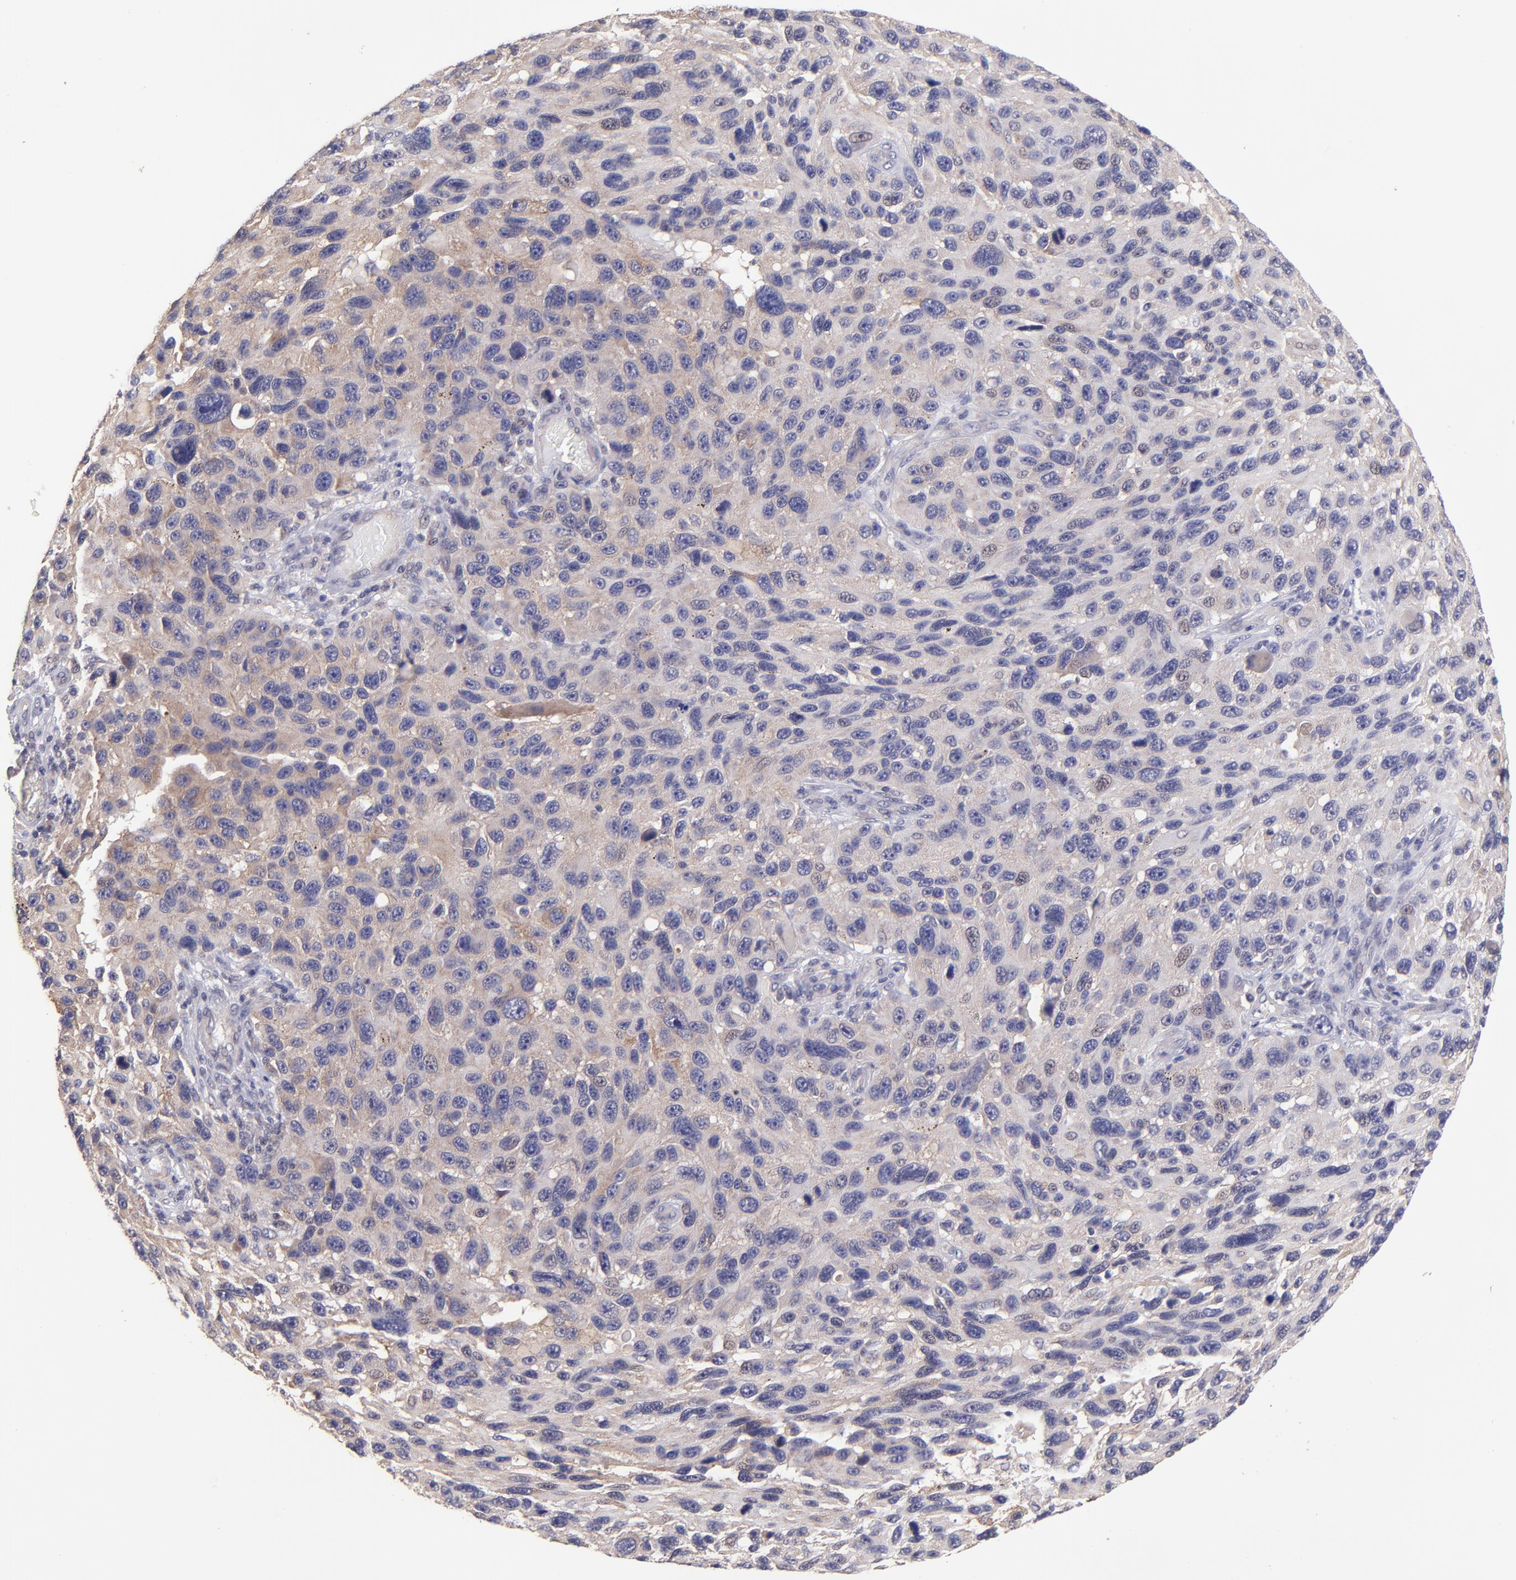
{"staining": {"intensity": "weak", "quantity": ">75%", "location": "cytoplasmic/membranous"}, "tissue": "melanoma", "cell_type": "Tumor cells", "image_type": "cancer", "snomed": [{"axis": "morphology", "description": "Malignant melanoma, NOS"}, {"axis": "topography", "description": "Skin"}], "caption": "An image of human malignant melanoma stained for a protein displays weak cytoplasmic/membranous brown staining in tumor cells.", "gene": "NSF", "patient": {"sex": "male", "age": 53}}